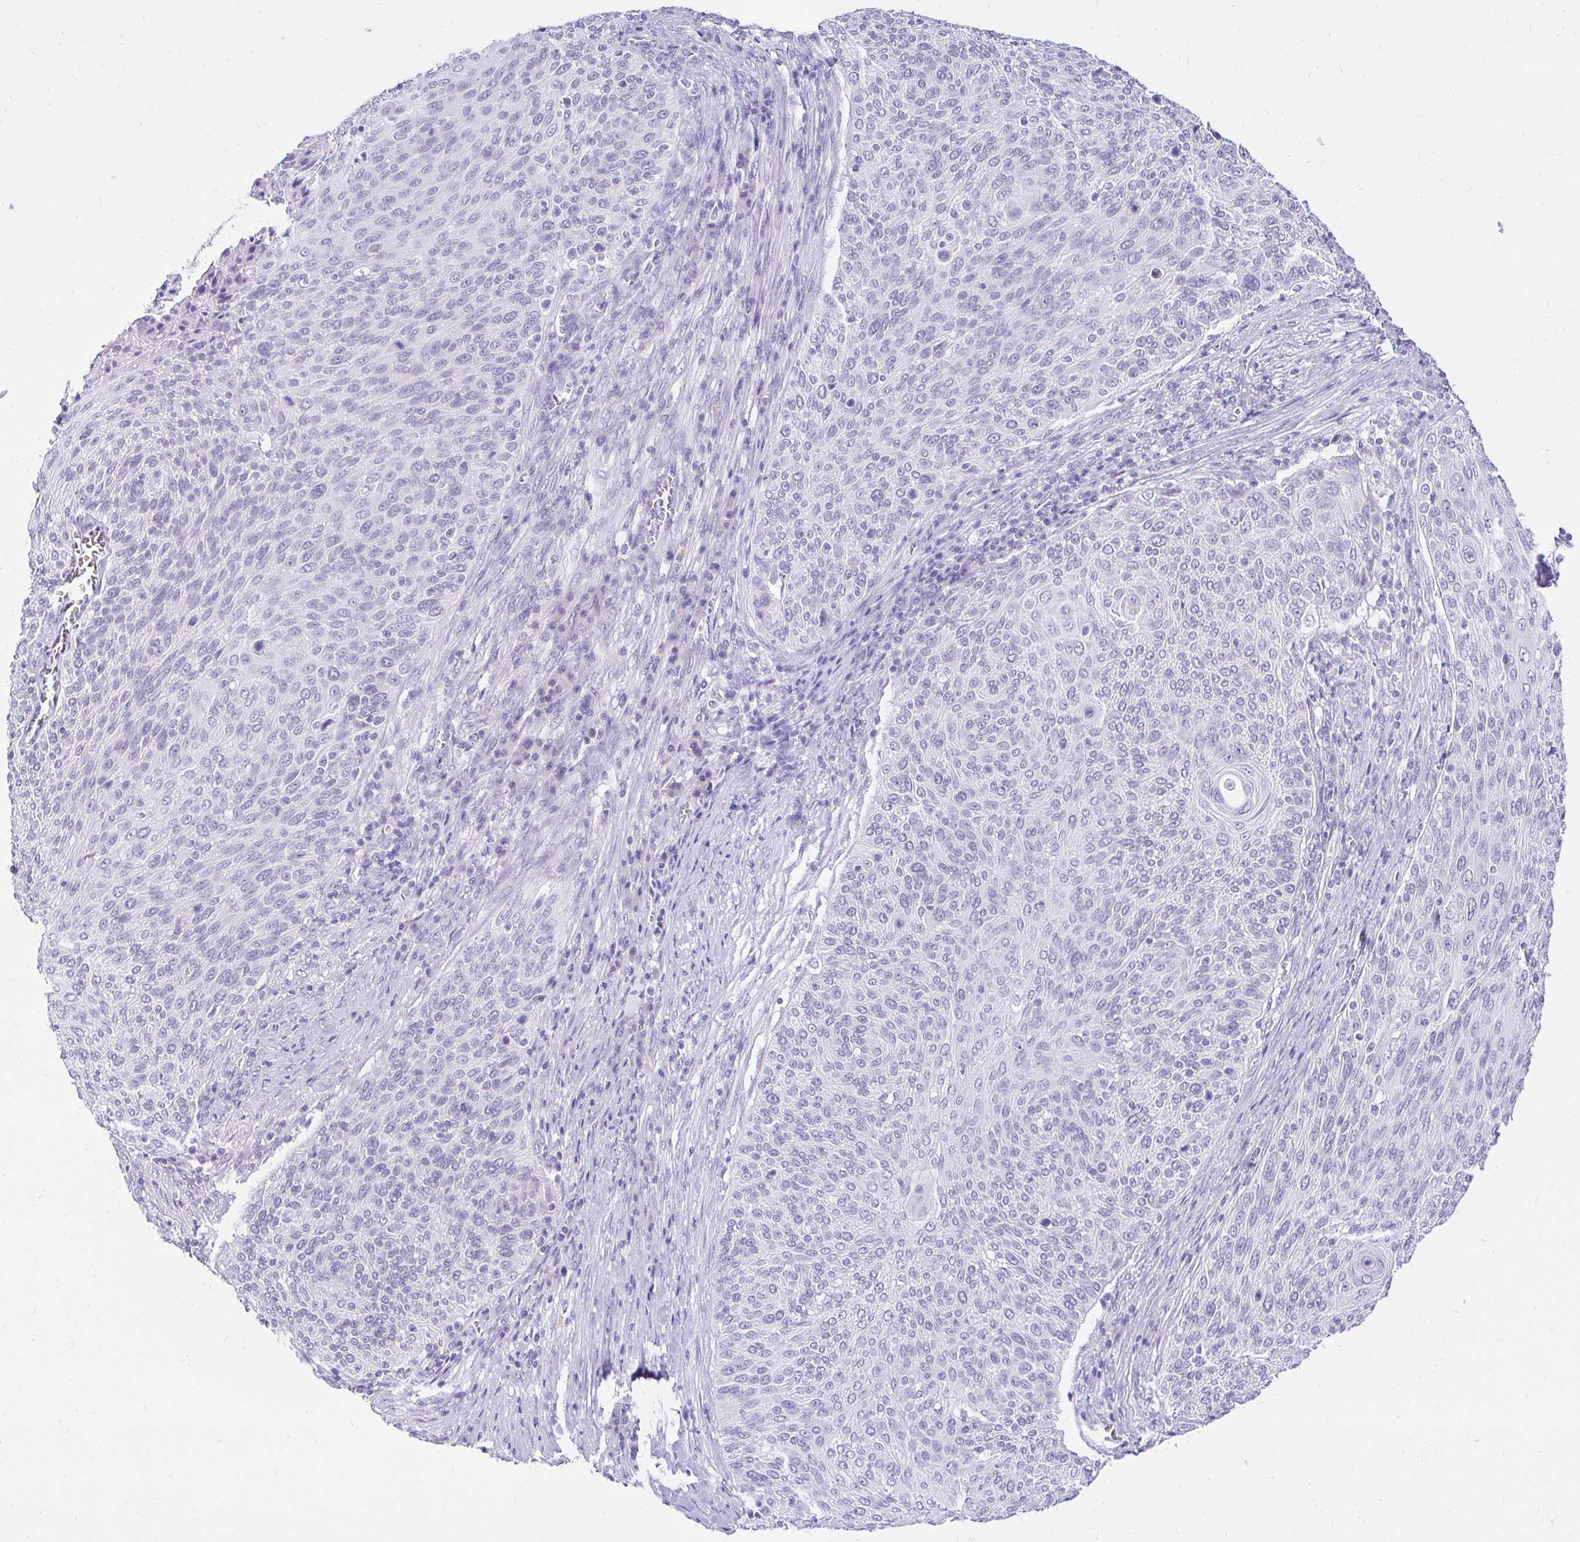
{"staining": {"intensity": "negative", "quantity": "none", "location": "none"}, "tissue": "cervical cancer", "cell_type": "Tumor cells", "image_type": "cancer", "snomed": [{"axis": "morphology", "description": "Squamous cell carcinoma, NOS"}, {"axis": "topography", "description": "Cervix"}], "caption": "DAB immunohistochemical staining of cervical cancer demonstrates no significant positivity in tumor cells.", "gene": "FATE1", "patient": {"sex": "female", "age": 31}}